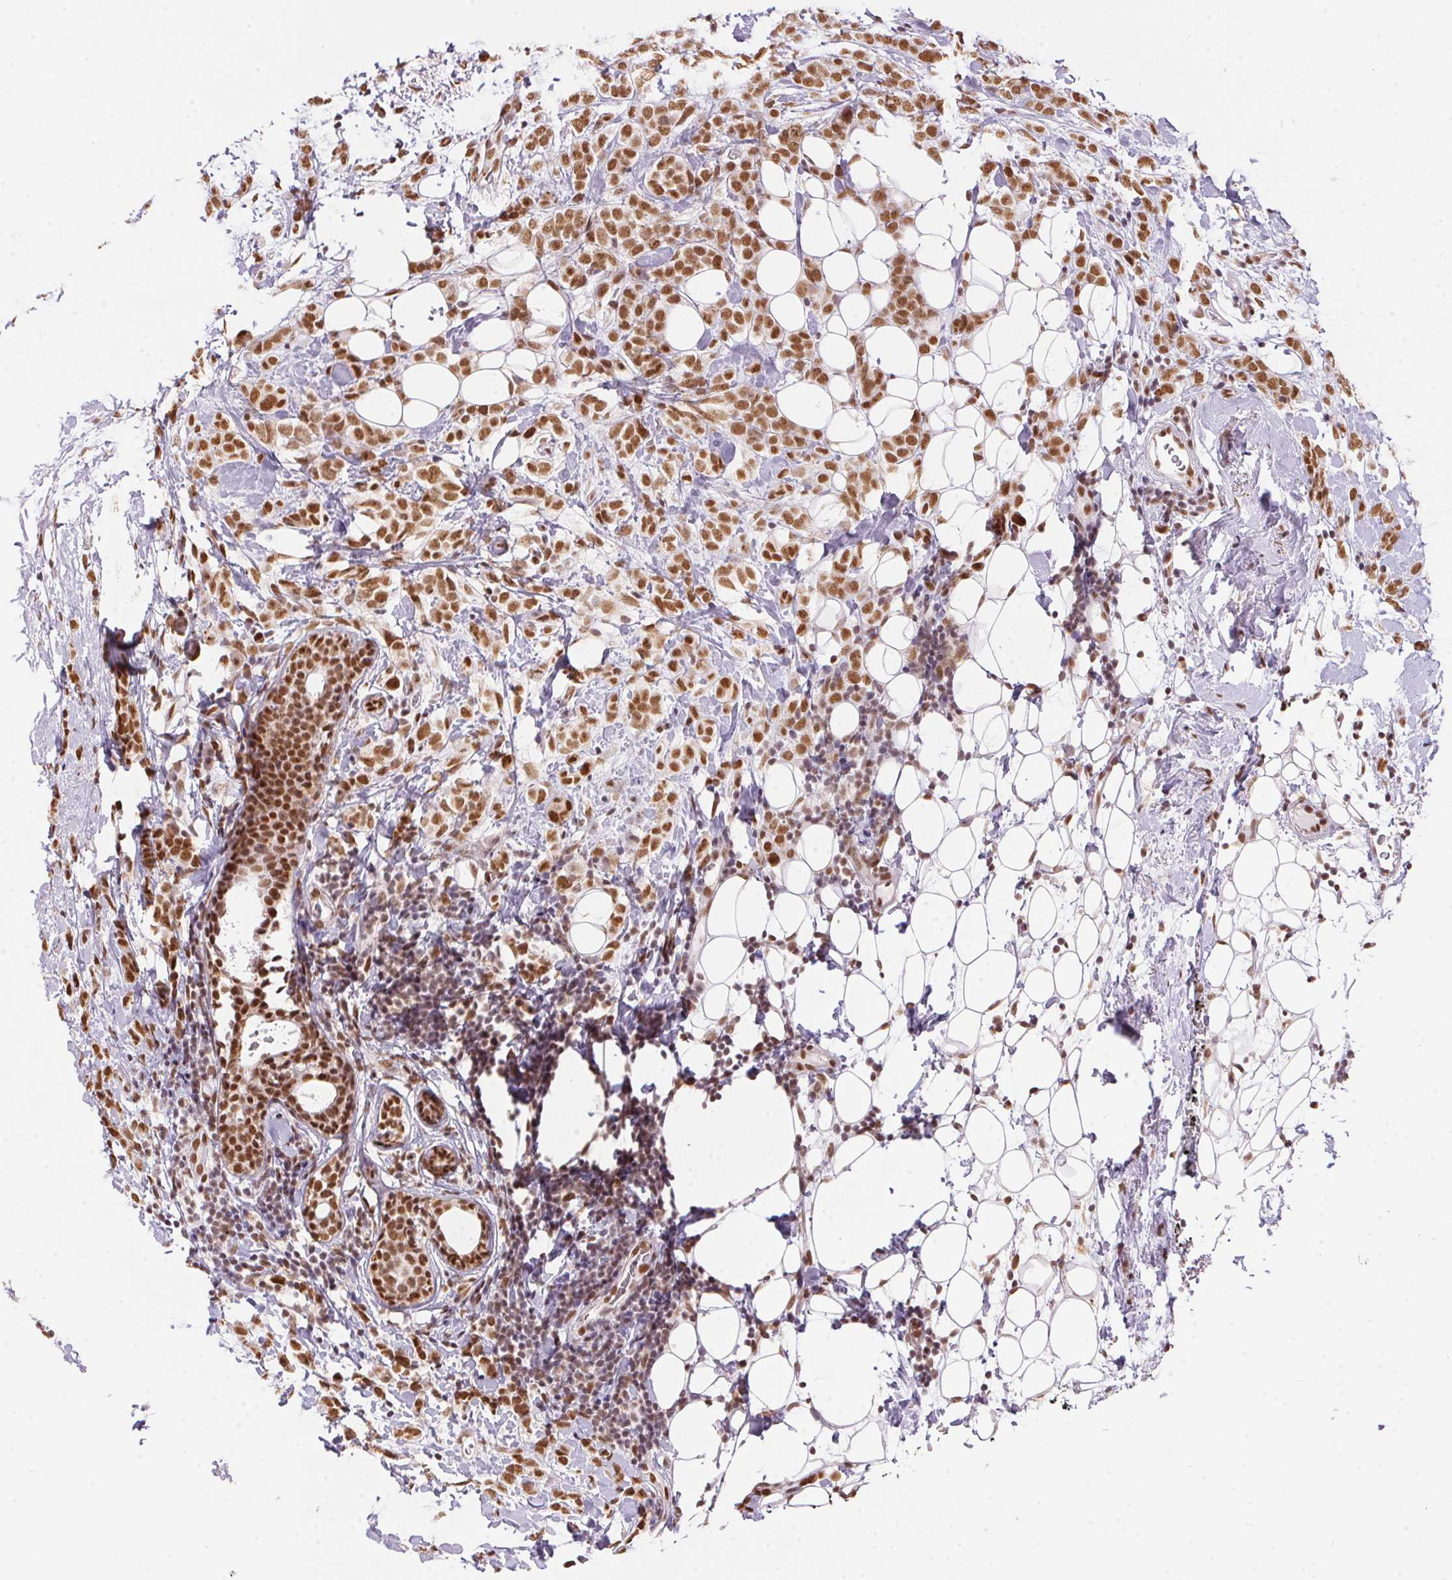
{"staining": {"intensity": "moderate", "quantity": ">75%", "location": "nuclear"}, "tissue": "breast cancer", "cell_type": "Tumor cells", "image_type": "cancer", "snomed": [{"axis": "morphology", "description": "Lobular carcinoma"}, {"axis": "topography", "description": "Breast"}], "caption": "Tumor cells reveal medium levels of moderate nuclear staining in approximately >75% of cells in breast cancer.", "gene": "NFE2L1", "patient": {"sex": "female", "age": 49}}